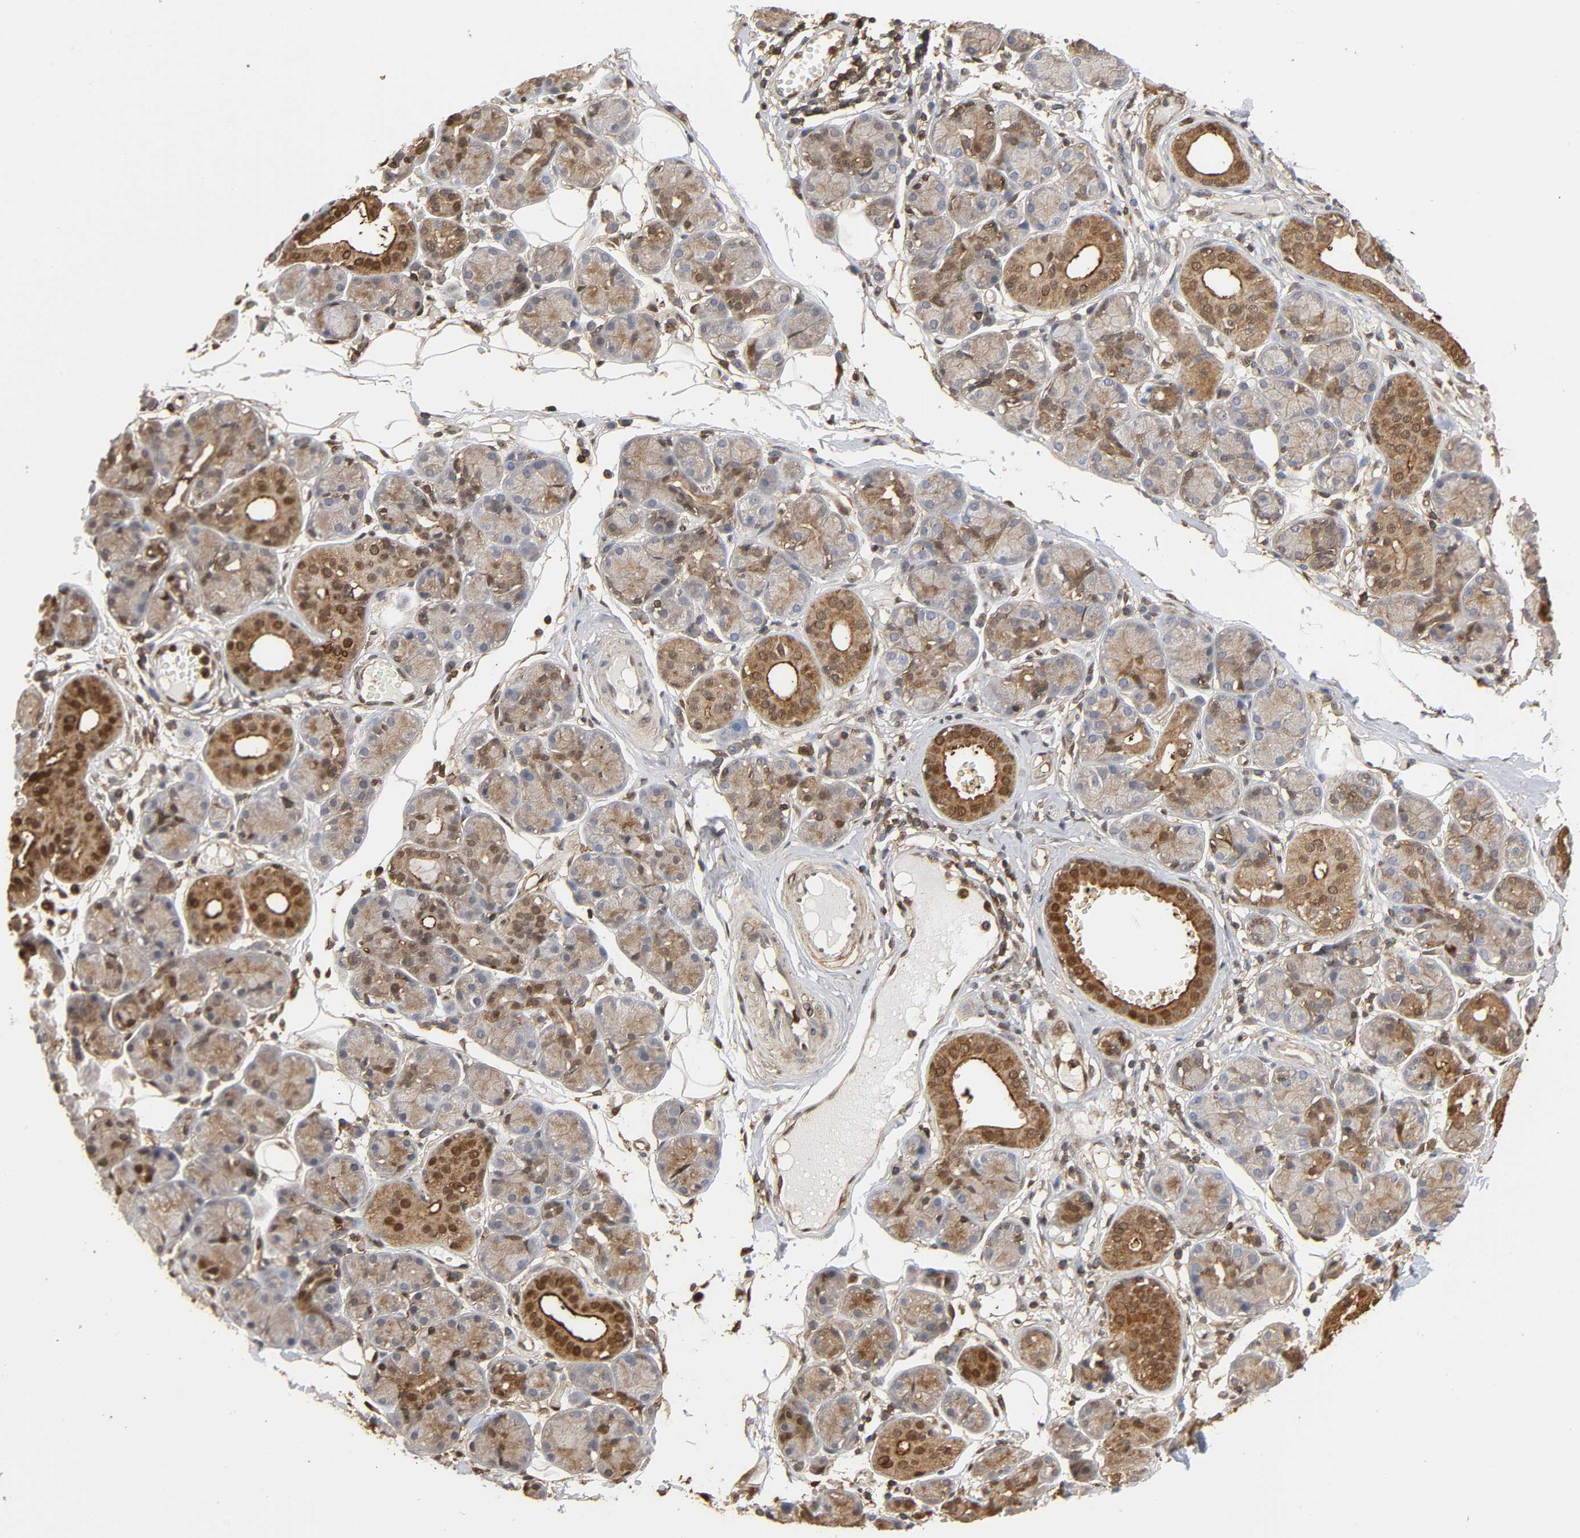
{"staining": {"intensity": "moderate", "quantity": ">75%", "location": "cytoplasmic/membranous,nuclear"}, "tissue": "salivary gland", "cell_type": "Glandular cells", "image_type": "normal", "snomed": [{"axis": "morphology", "description": "Normal tissue, NOS"}, {"axis": "topography", "description": "Salivary gland"}], "caption": "The image shows immunohistochemical staining of normal salivary gland. There is moderate cytoplasmic/membranous,nuclear staining is appreciated in approximately >75% of glandular cells.", "gene": "ANXA11", "patient": {"sex": "male", "age": 54}}